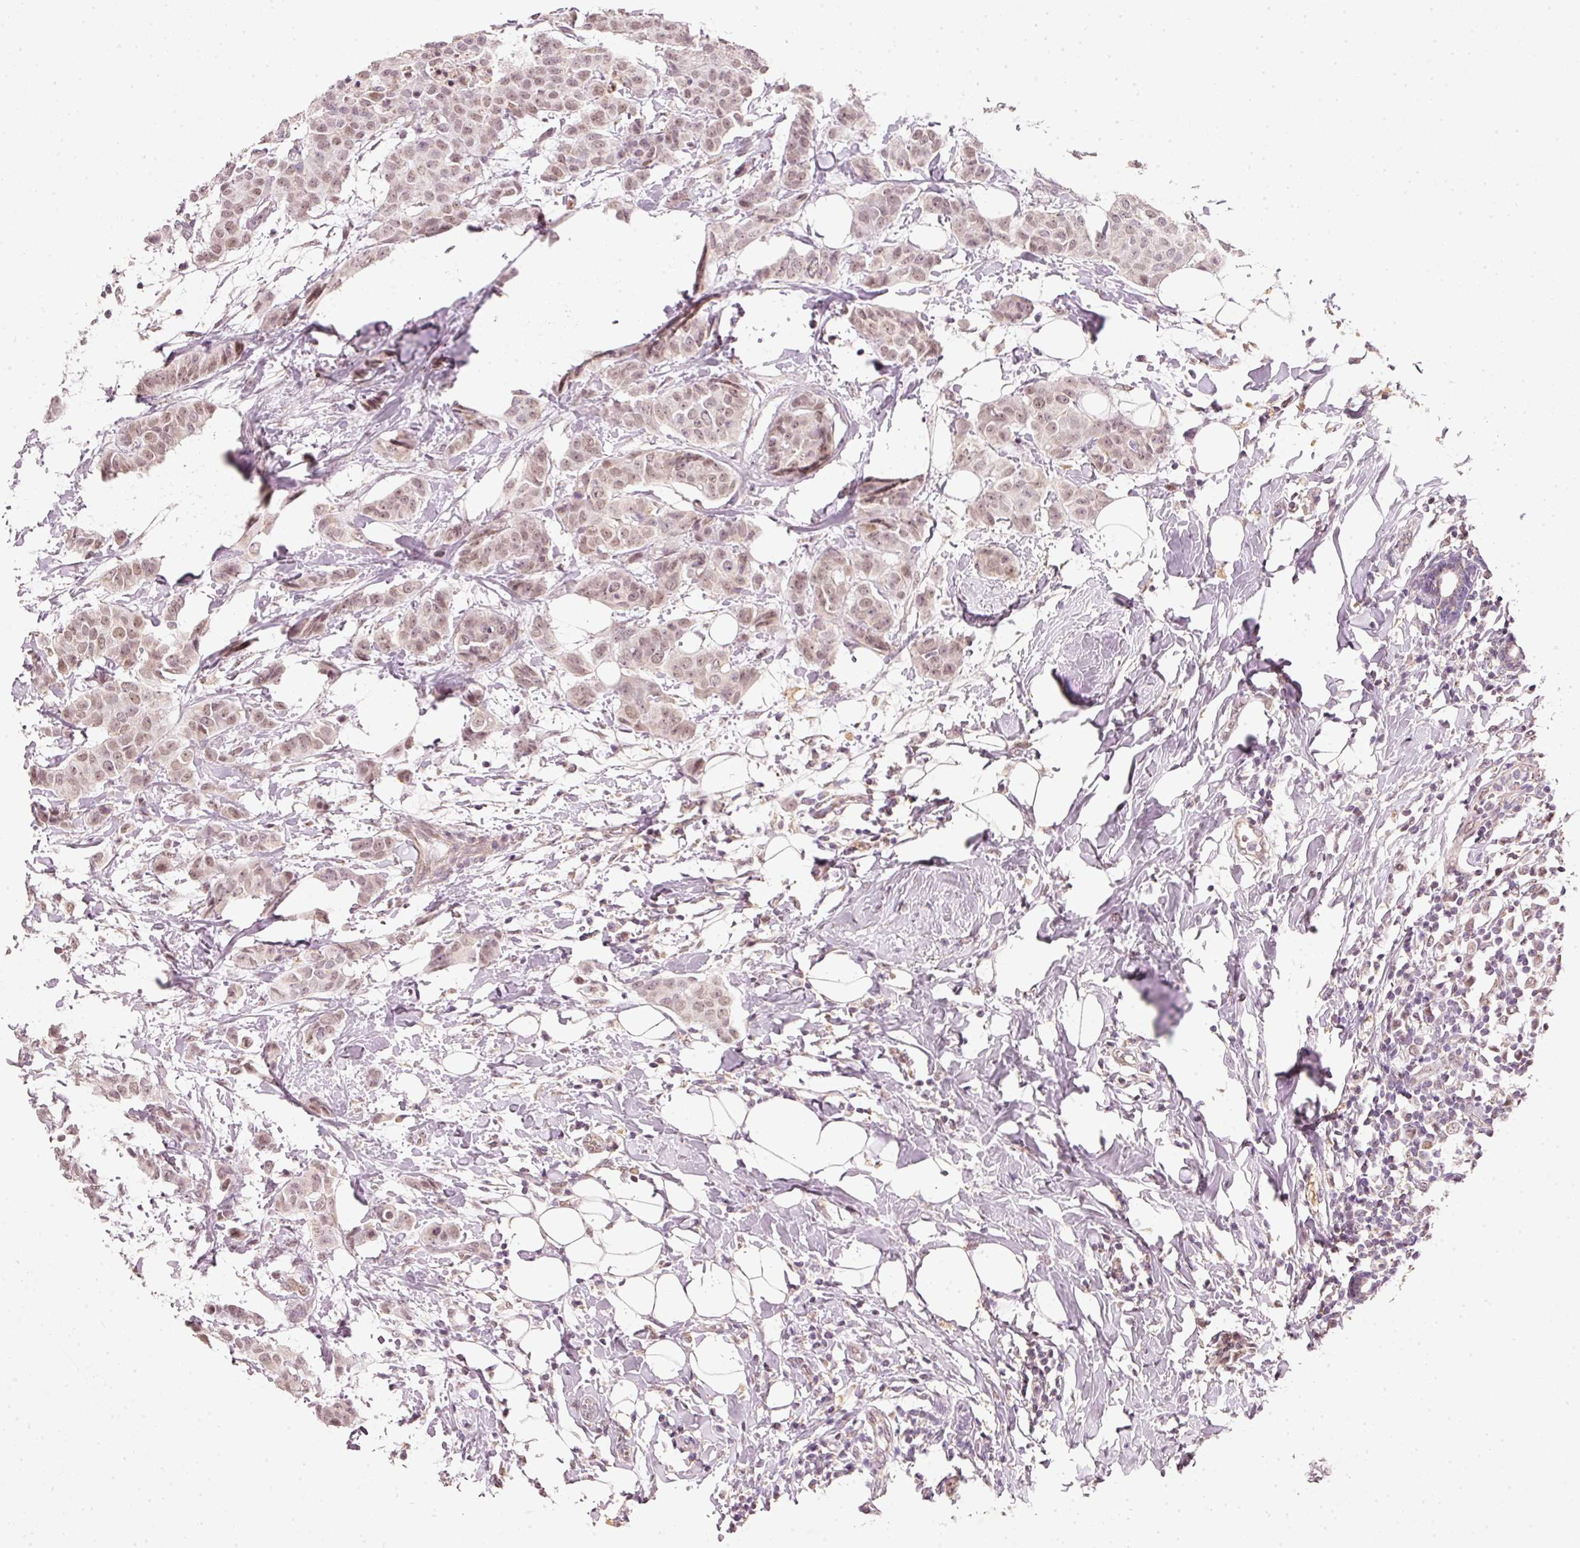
{"staining": {"intensity": "weak", "quantity": ">75%", "location": "nuclear"}, "tissue": "breast cancer", "cell_type": "Tumor cells", "image_type": "cancer", "snomed": [{"axis": "morphology", "description": "Duct carcinoma"}, {"axis": "topography", "description": "Breast"}], "caption": "A high-resolution photomicrograph shows IHC staining of breast cancer (infiltrating ductal carcinoma), which shows weak nuclear staining in about >75% of tumor cells.", "gene": "FSTL3", "patient": {"sex": "female", "age": 40}}